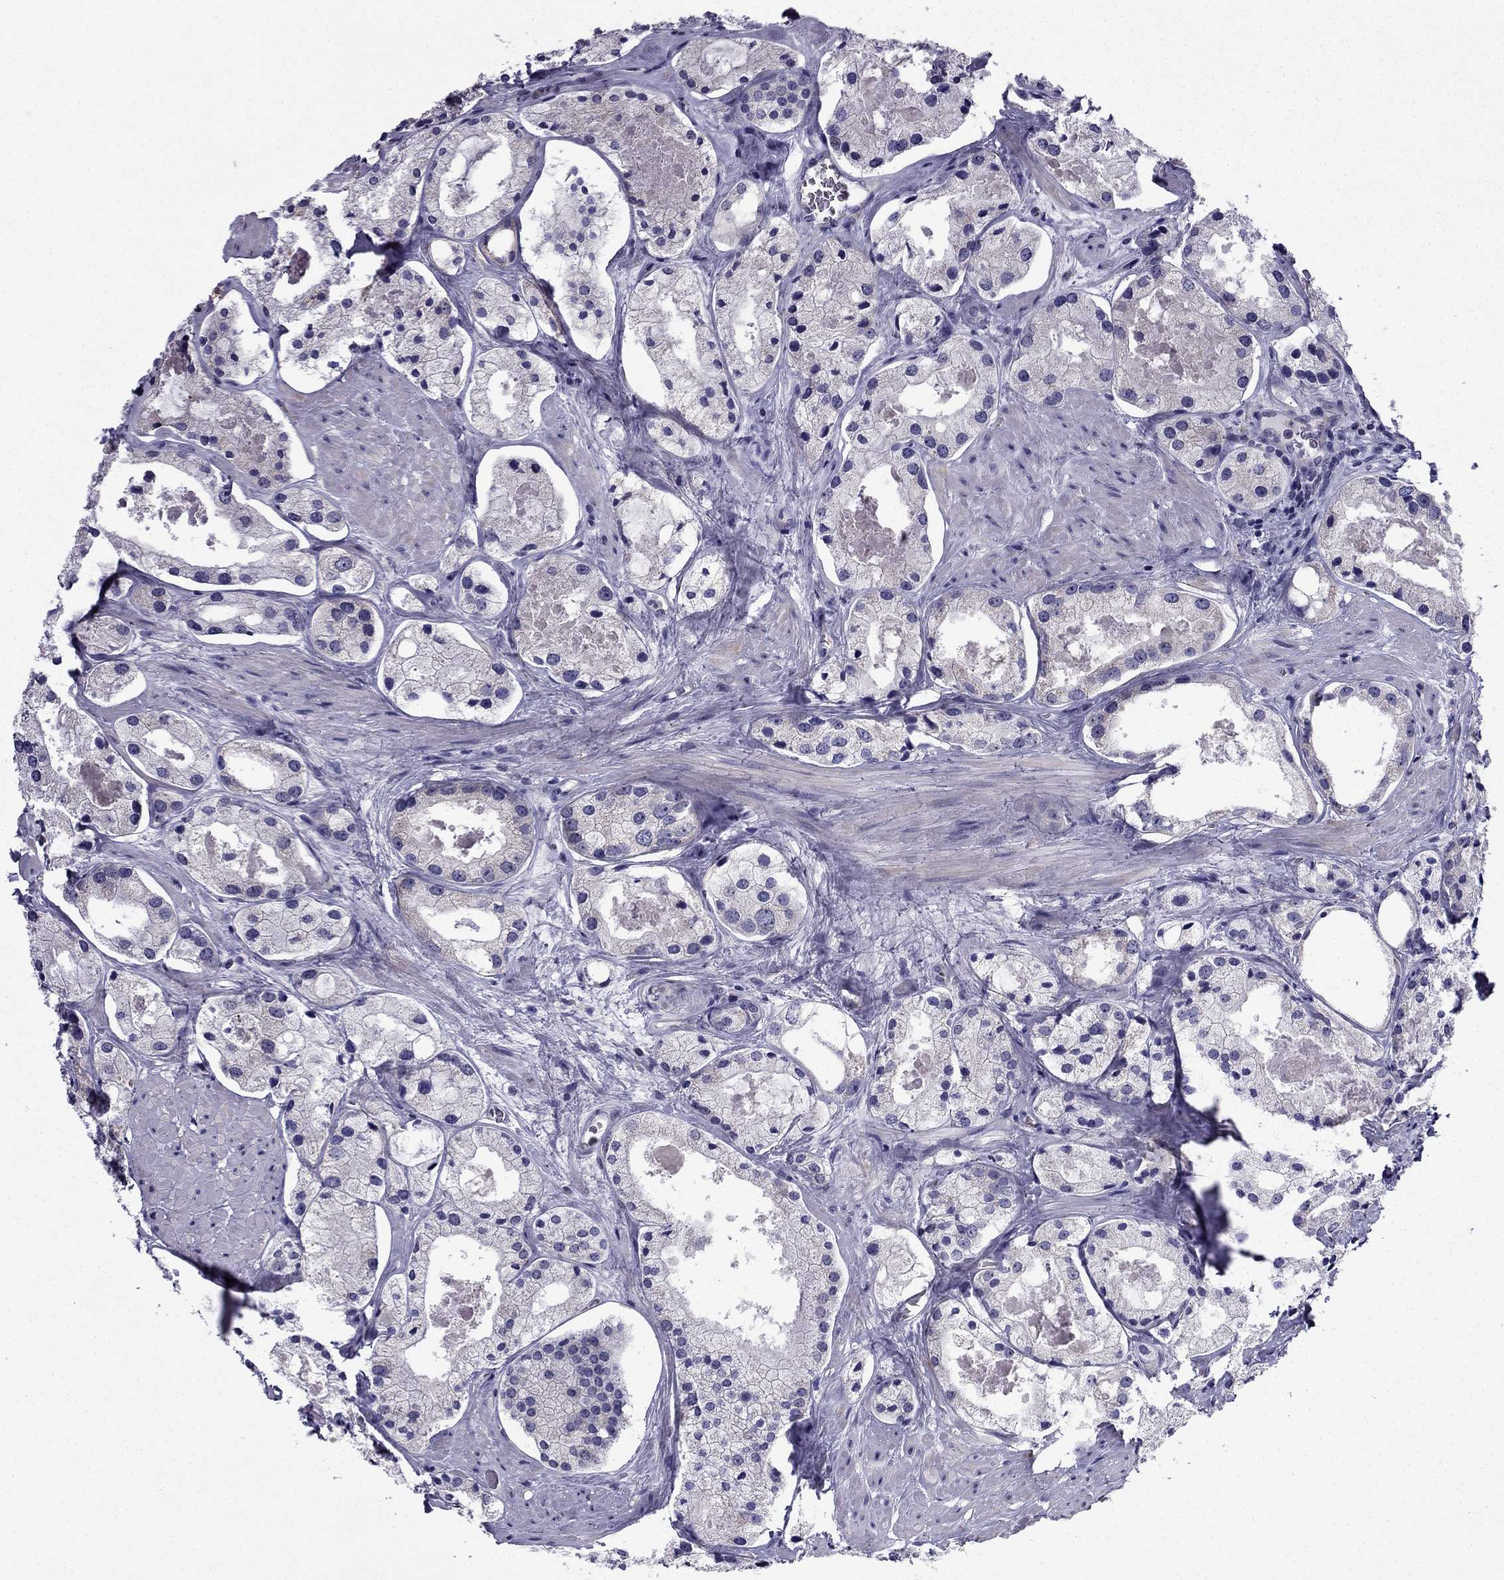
{"staining": {"intensity": "negative", "quantity": "none", "location": "none"}, "tissue": "prostate cancer", "cell_type": "Tumor cells", "image_type": "cancer", "snomed": [{"axis": "morphology", "description": "Adenocarcinoma, NOS"}, {"axis": "morphology", "description": "Adenocarcinoma, High grade"}, {"axis": "topography", "description": "Prostate"}], "caption": "Tumor cells show no significant expression in prostate cancer.", "gene": "SLC6A2", "patient": {"sex": "male", "age": 64}}